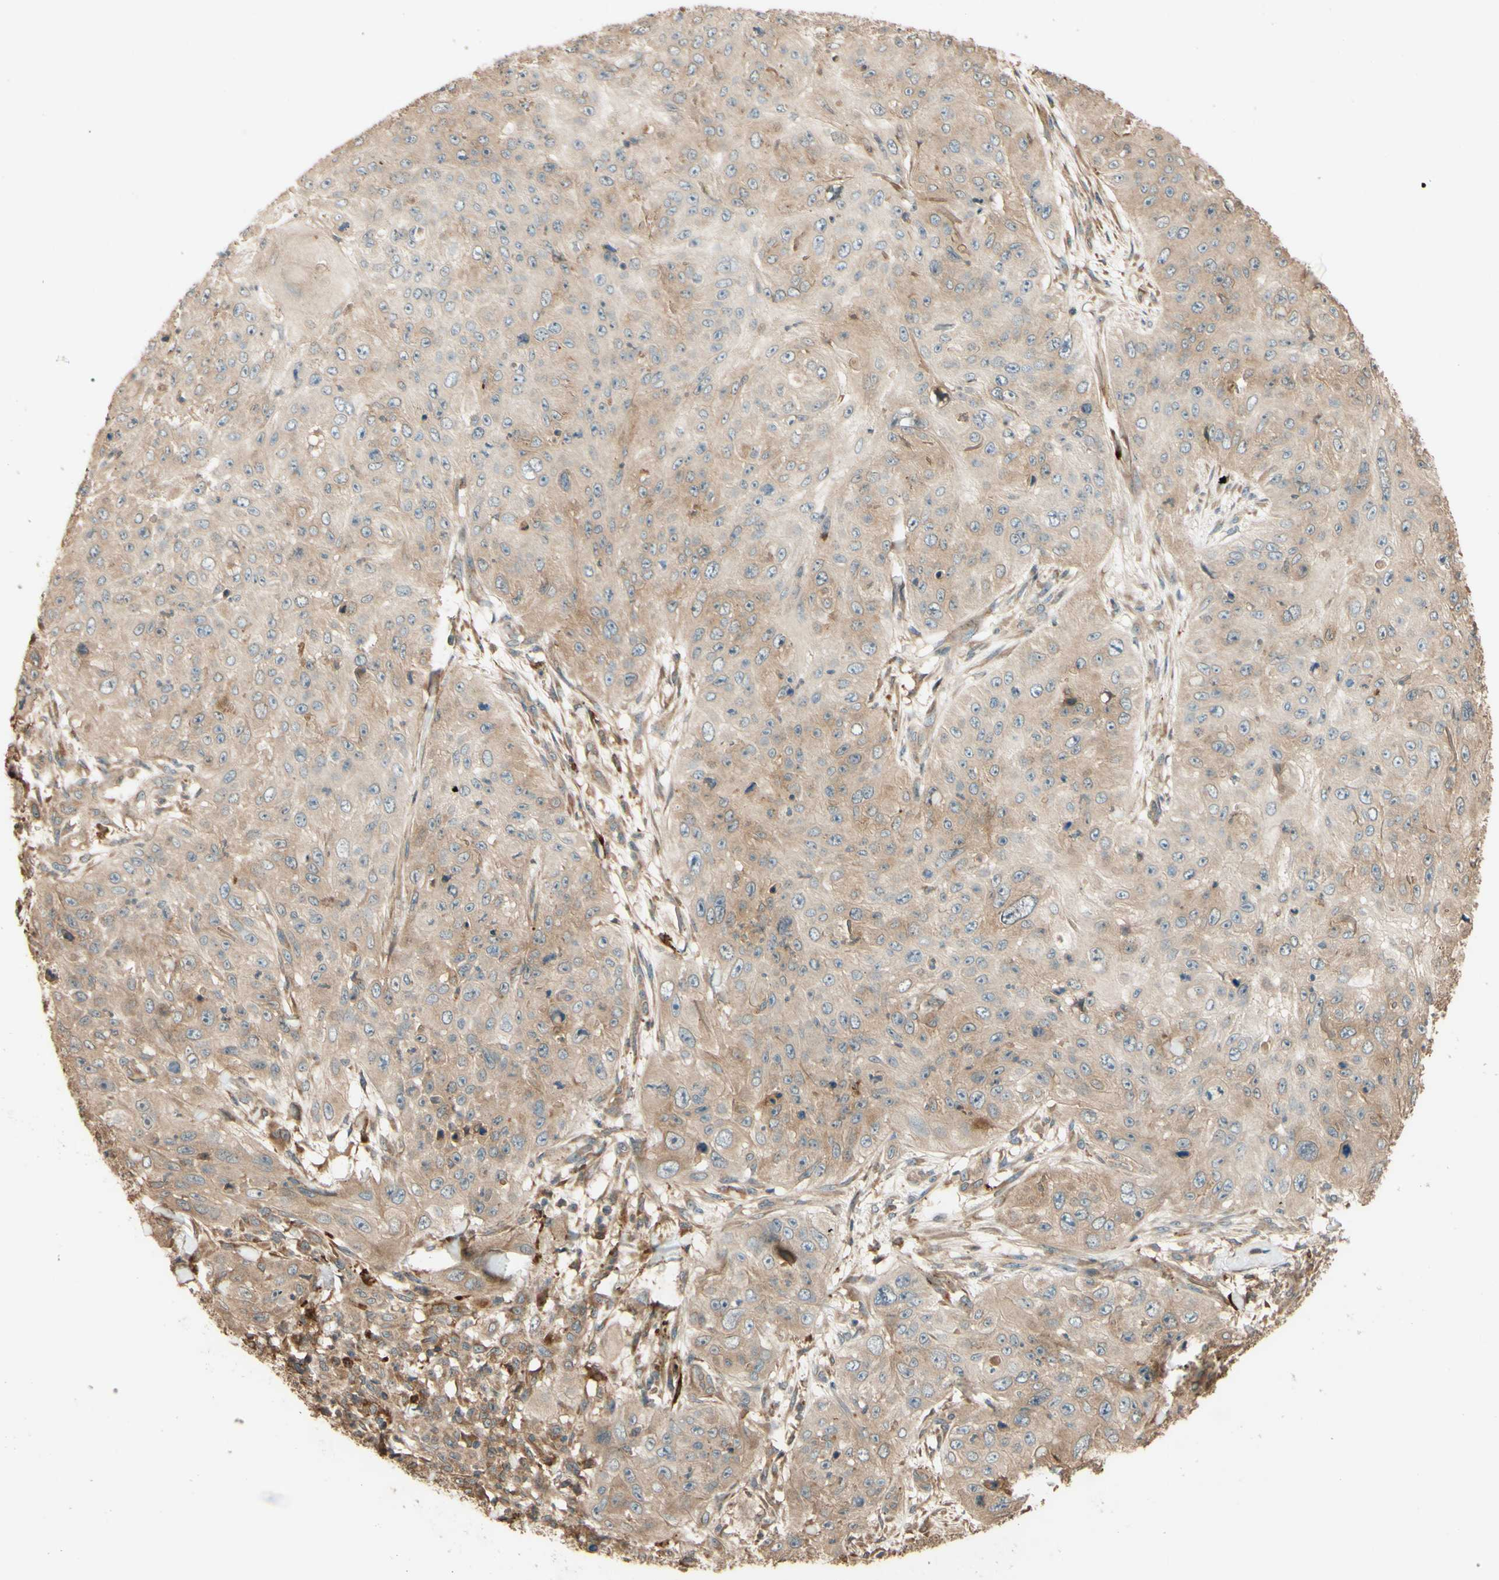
{"staining": {"intensity": "moderate", "quantity": "25%-75%", "location": "cytoplasmic/membranous"}, "tissue": "skin cancer", "cell_type": "Tumor cells", "image_type": "cancer", "snomed": [{"axis": "morphology", "description": "Squamous cell carcinoma, NOS"}, {"axis": "topography", "description": "Skin"}], "caption": "Immunohistochemical staining of human skin cancer exhibits moderate cytoplasmic/membranous protein staining in approximately 25%-75% of tumor cells.", "gene": "RNF19A", "patient": {"sex": "female", "age": 80}}